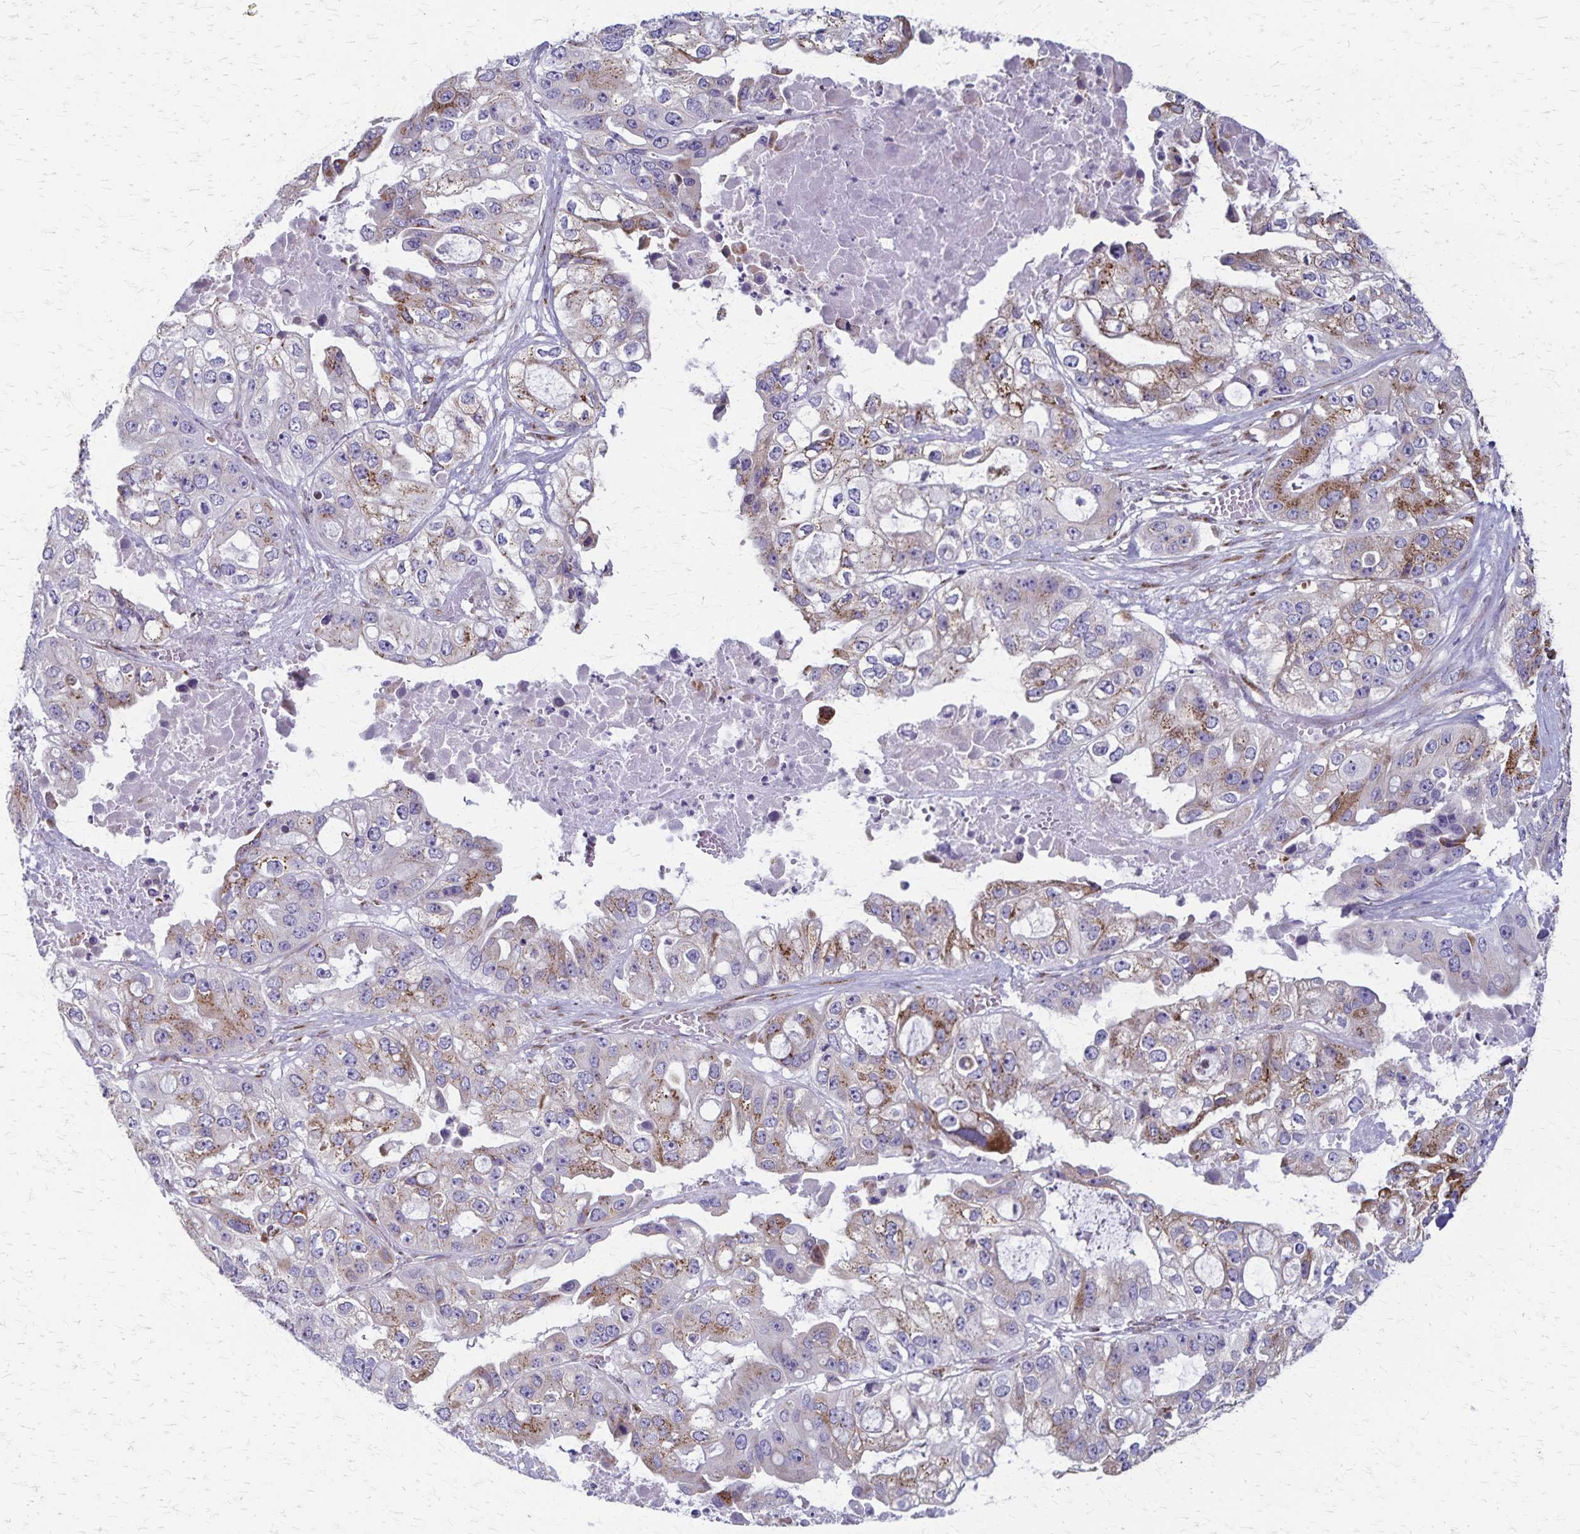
{"staining": {"intensity": "moderate", "quantity": "25%-75%", "location": "cytoplasmic/membranous"}, "tissue": "ovarian cancer", "cell_type": "Tumor cells", "image_type": "cancer", "snomed": [{"axis": "morphology", "description": "Cystadenocarcinoma, serous, NOS"}, {"axis": "topography", "description": "Ovary"}], "caption": "IHC of ovarian cancer (serous cystadenocarcinoma) shows medium levels of moderate cytoplasmic/membranous staining in about 25%-75% of tumor cells. Immunohistochemistry stains the protein of interest in brown and the nuclei are stained blue.", "gene": "MCFD2", "patient": {"sex": "female", "age": 56}}